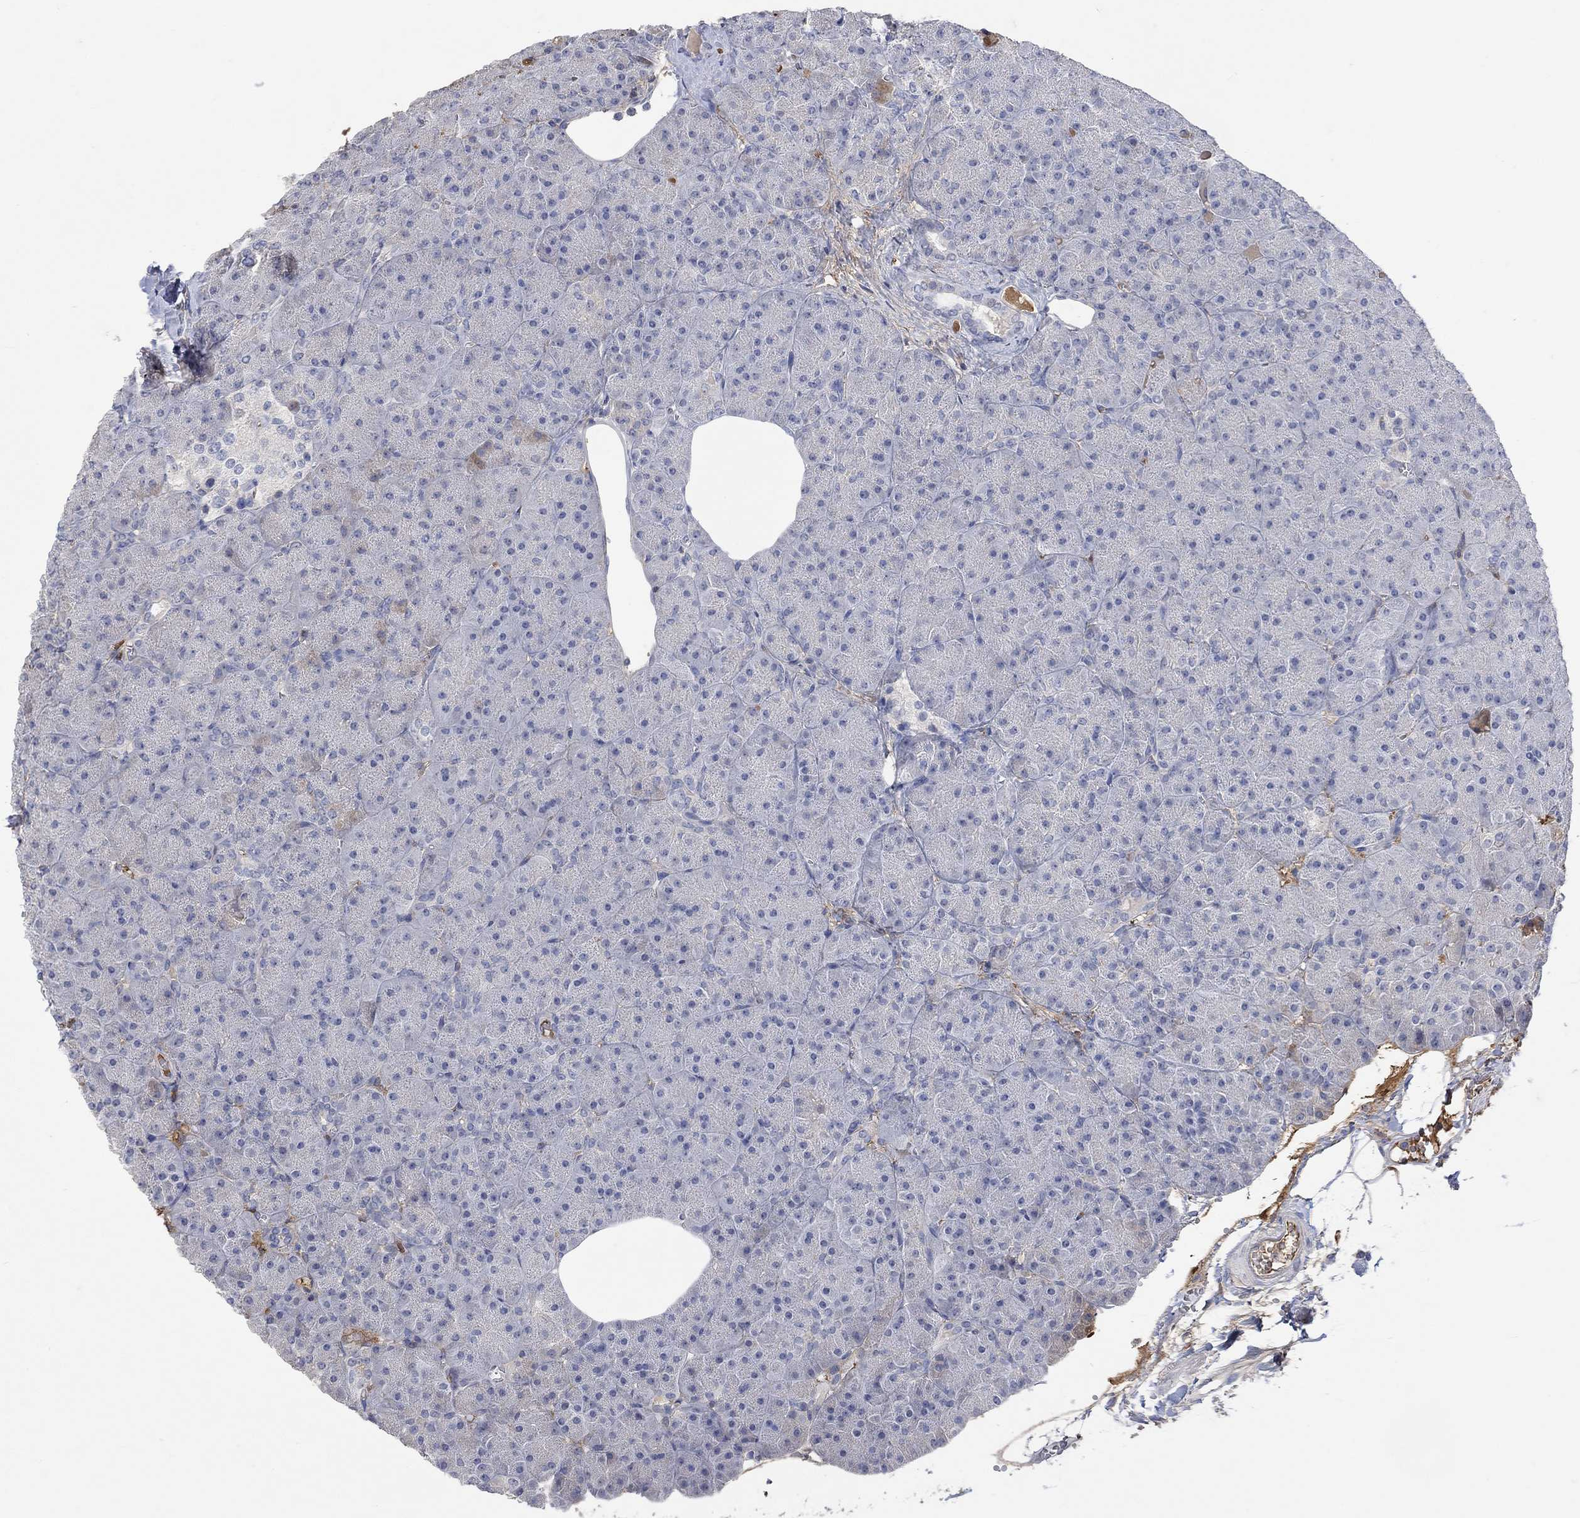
{"staining": {"intensity": "negative", "quantity": "none", "location": "none"}, "tissue": "pancreas", "cell_type": "Exocrine glandular cells", "image_type": "normal", "snomed": [{"axis": "morphology", "description": "Normal tissue, NOS"}, {"axis": "topography", "description": "Pancreas"}], "caption": "This is an immunohistochemistry photomicrograph of benign human pancreas. There is no expression in exocrine glandular cells.", "gene": "MSTN", "patient": {"sex": "male", "age": 61}}